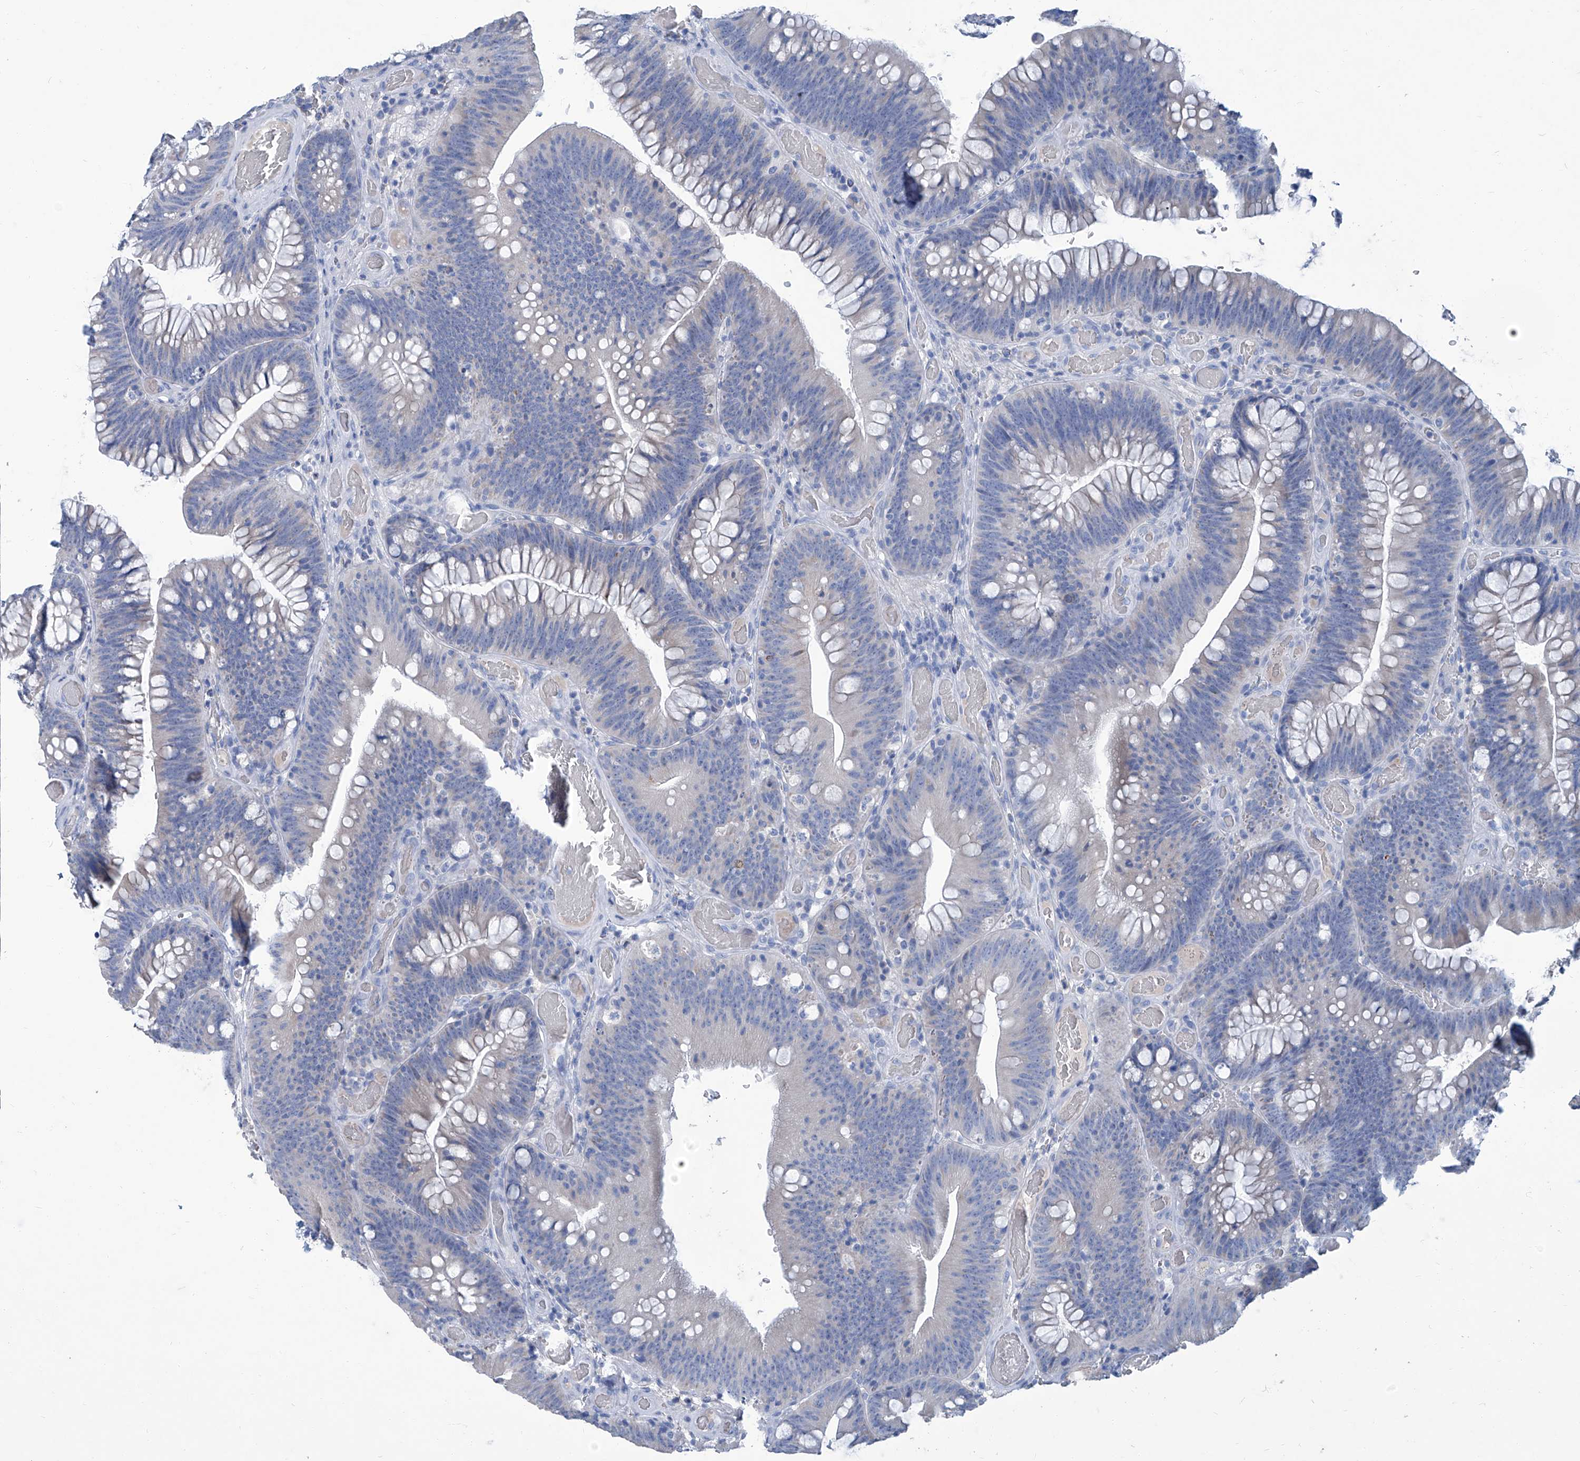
{"staining": {"intensity": "negative", "quantity": "none", "location": "none"}, "tissue": "colorectal cancer", "cell_type": "Tumor cells", "image_type": "cancer", "snomed": [{"axis": "morphology", "description": "Normal tissue, NOS"}, {"axis": "topography", "description": "Colon"}], "caption": "IHC of colorectal cancer exhibits no positivity in tumor cells.", "gene": "MTARC1", "patient": {"sex": "female", "age": 82}}